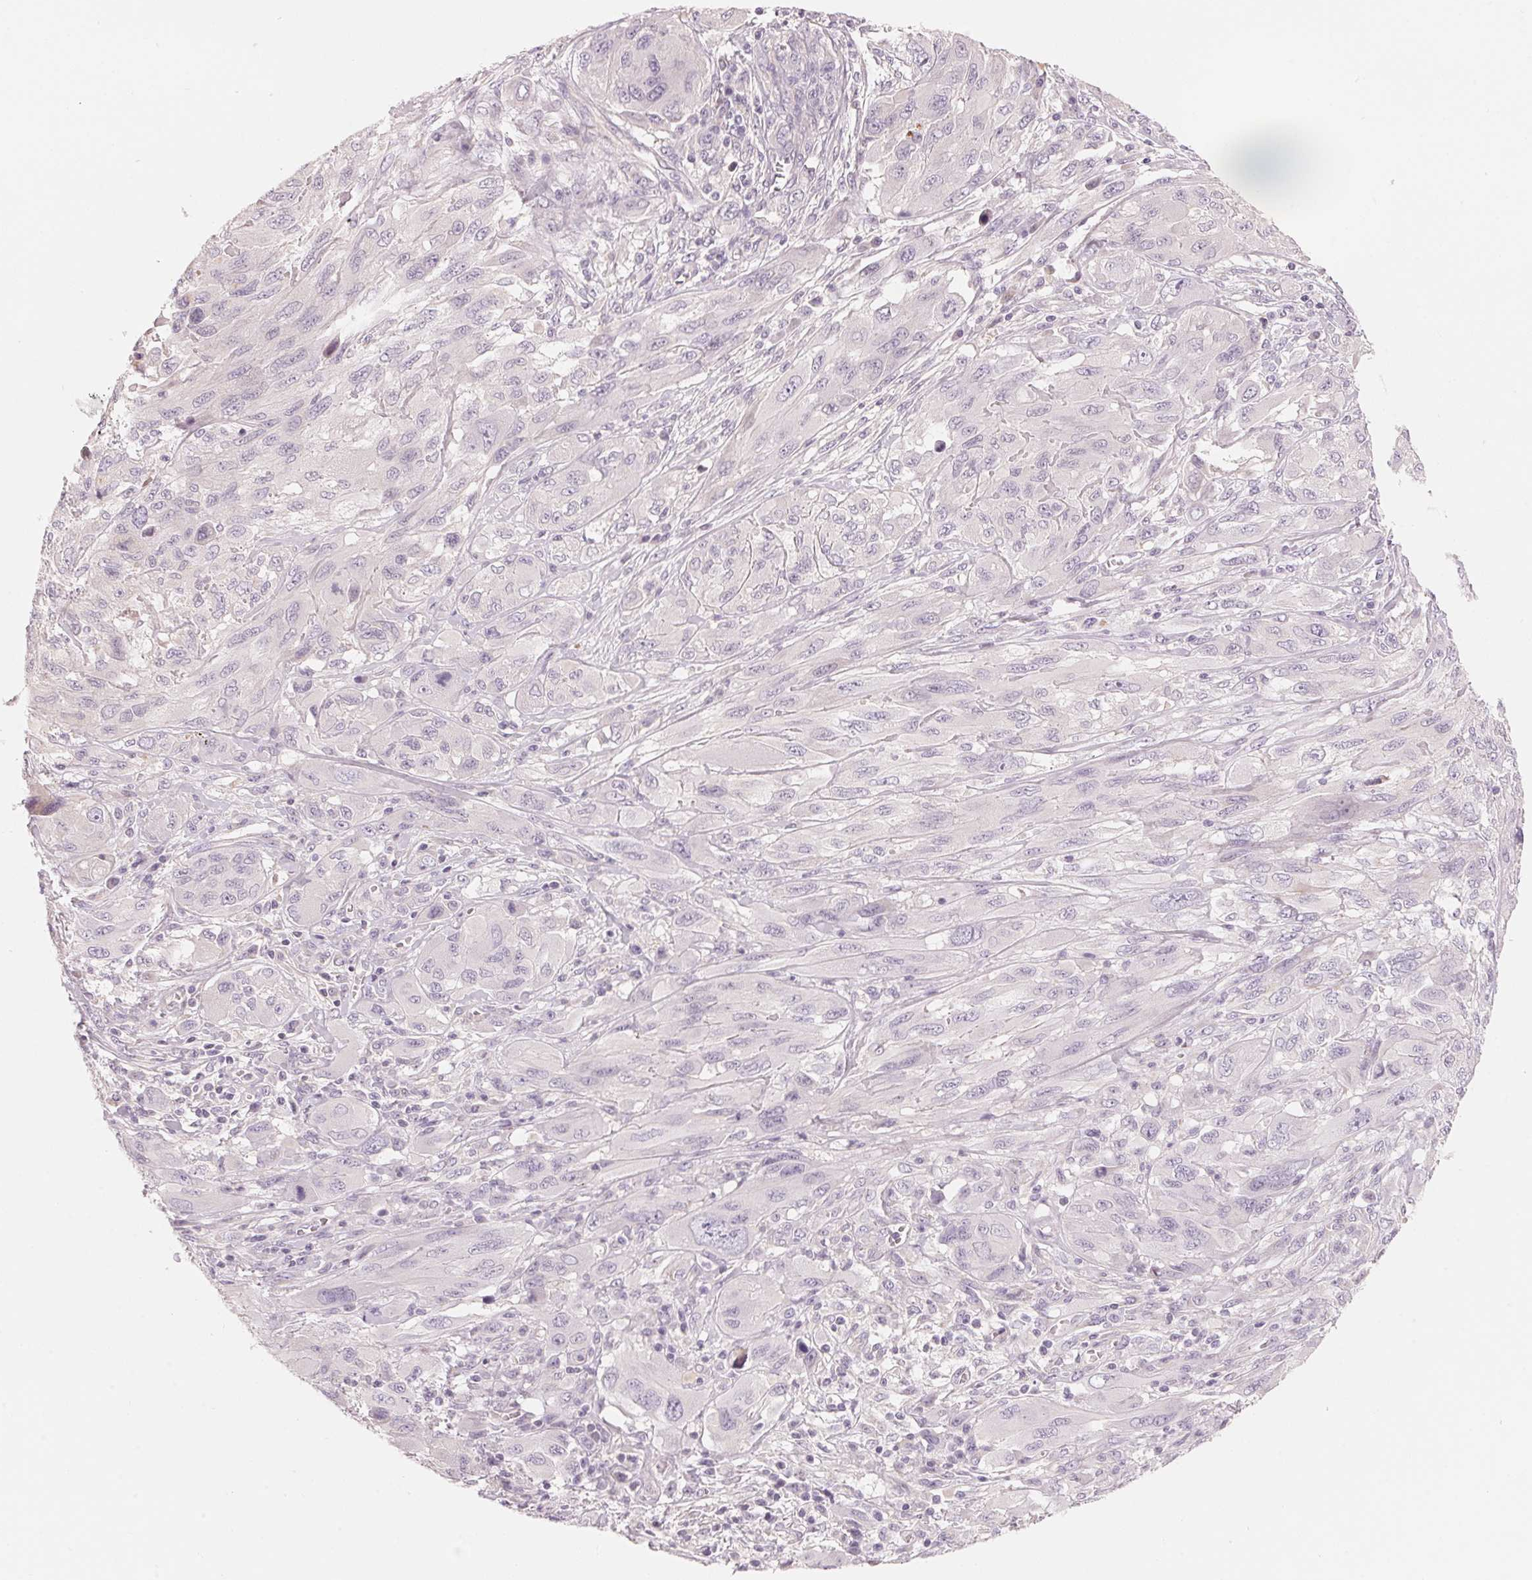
{"staining": {"intensity": "negative", "quantity": "none", "location": "none"}, "tissue": "melanoma", "cell_type": "Tumor cells", "image_type": "cancer", "snomed": [{"axis": "morphology", "description": "Malignant melanoma, NOS"}, {"axis": "topography", "description": "Skin"}], "caption": "This is an immunohistochemistry (IHC) photomicrograph of malignant melanoma. There is no expression in tumor cells.", "gene": "CFHR2", "patient": {"sex": "female", "age": 91}}